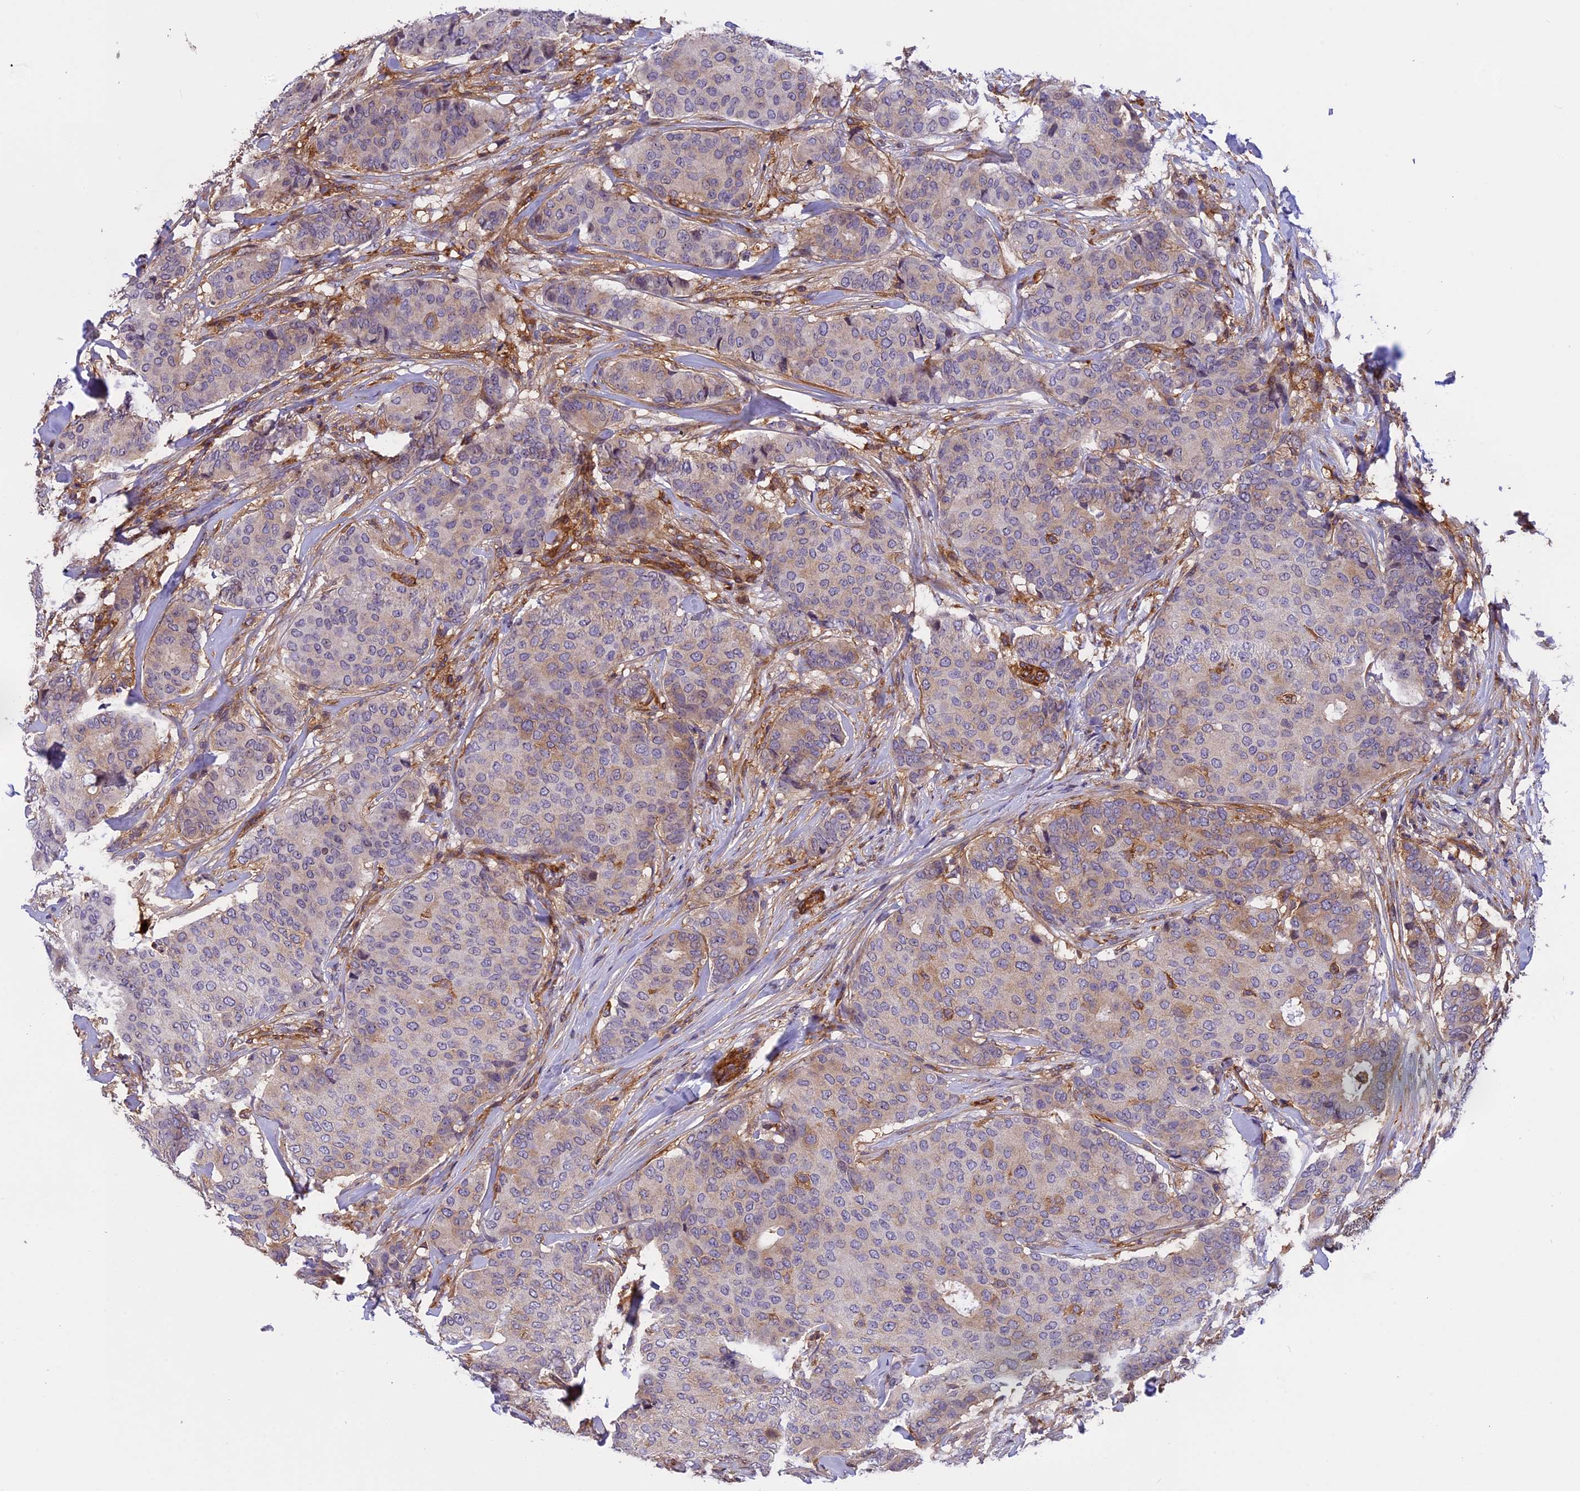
{"staining": {"intensity": "moderate", "quantity": "<25%", "location": "cytoplasmic/membranous"}, "tissue": "breast cancer", "cell_type": "Tumor cells", "image_type": "cancer", "snomed": [{"axis": "morphology", "description": "Duct carcinoma"}, {"axis": "topography", "description": "Breast"}], "caption": "Immunohistochemical staining of invasive ductal carcinoma (breast) demonstrates moderate cytoplasmic/membranous protein expression in about <25% of tumor cells.", "gene": "EHBP1L1", "patient": {"sex": "female", "age": 75}}